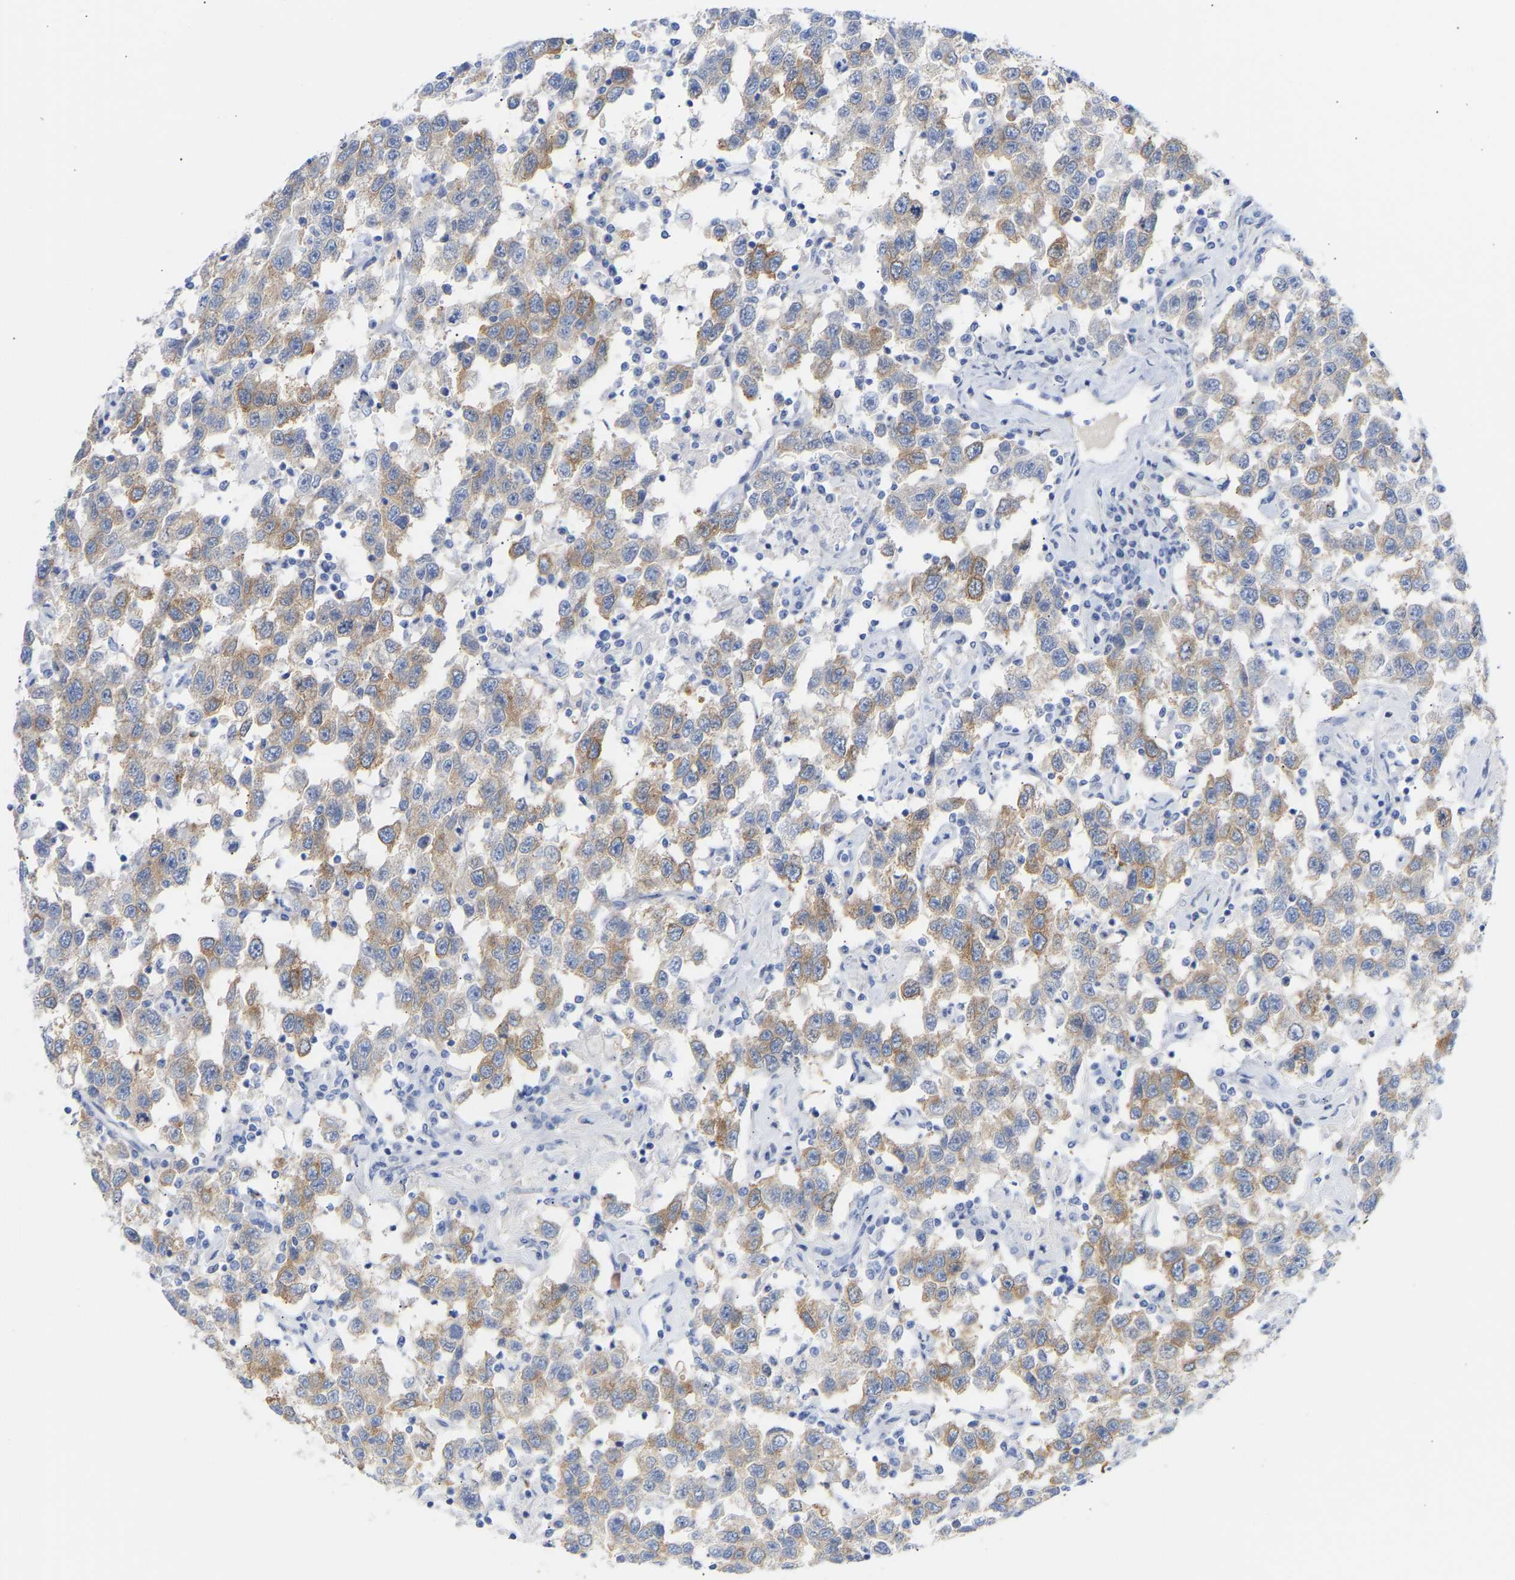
{"staining": {"intensity": "moderate", "quantity": "25%-75%", "location": "cytoplasmic/membranous"}, "tissue": "testis cancer", "cell_type": "Tumor cells", "image_type": "cancer", "snomed": [{"axis": "morphology", "description": "Seminoma, NOS"}, {"axis": "topography", "description": "Testis"}], "caption": "Seminoma (testis) was stained to show a protein in brown. There is medium levels of moderate cytoplasmic/membranous positivity in about 25%-75% of tumor cells.", "gene": "AMPH", "patient": {"sex": "male", "age": 41}}